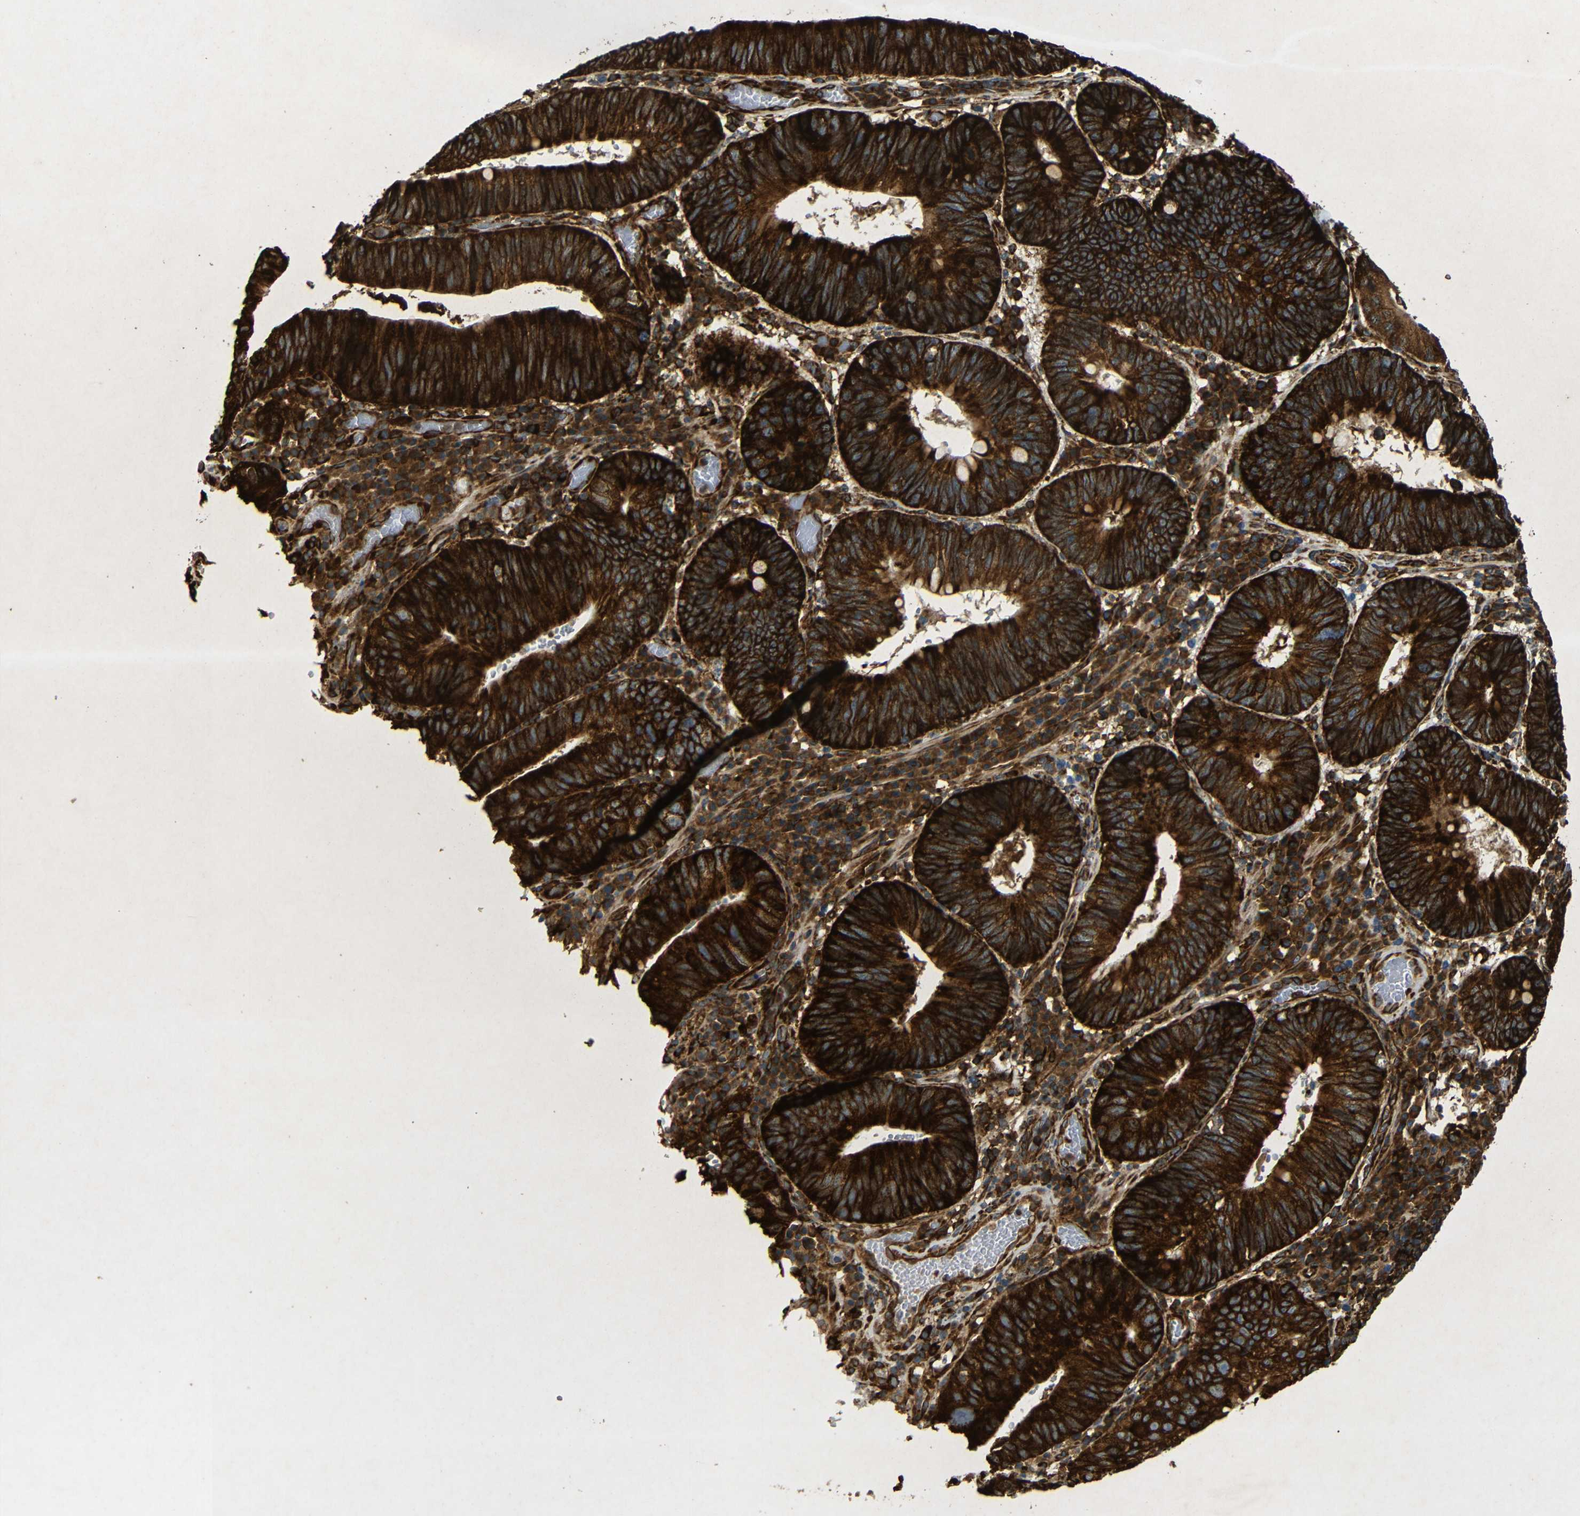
{"staining": {"intensity": "strong", "quantity": ">75%", "location": "cytoplasmic/membranous"}, "tissue": "stomach cancer", "cell_type": "Tumor cells", "image_type": "cancer", "snomed": [{"axis": "morphology", "description": "Adenocarcinoma, NOS"}, {"axis": "topography", "description": "Stomach"}], "caption": "Brown immunohistochemical staining in human stomach cancer displays strong cytoplasmic/membranous positivity in about >75% of tumor cells.", "gene": "BTF3", "patient": {"sex": "male", "age": 59}}